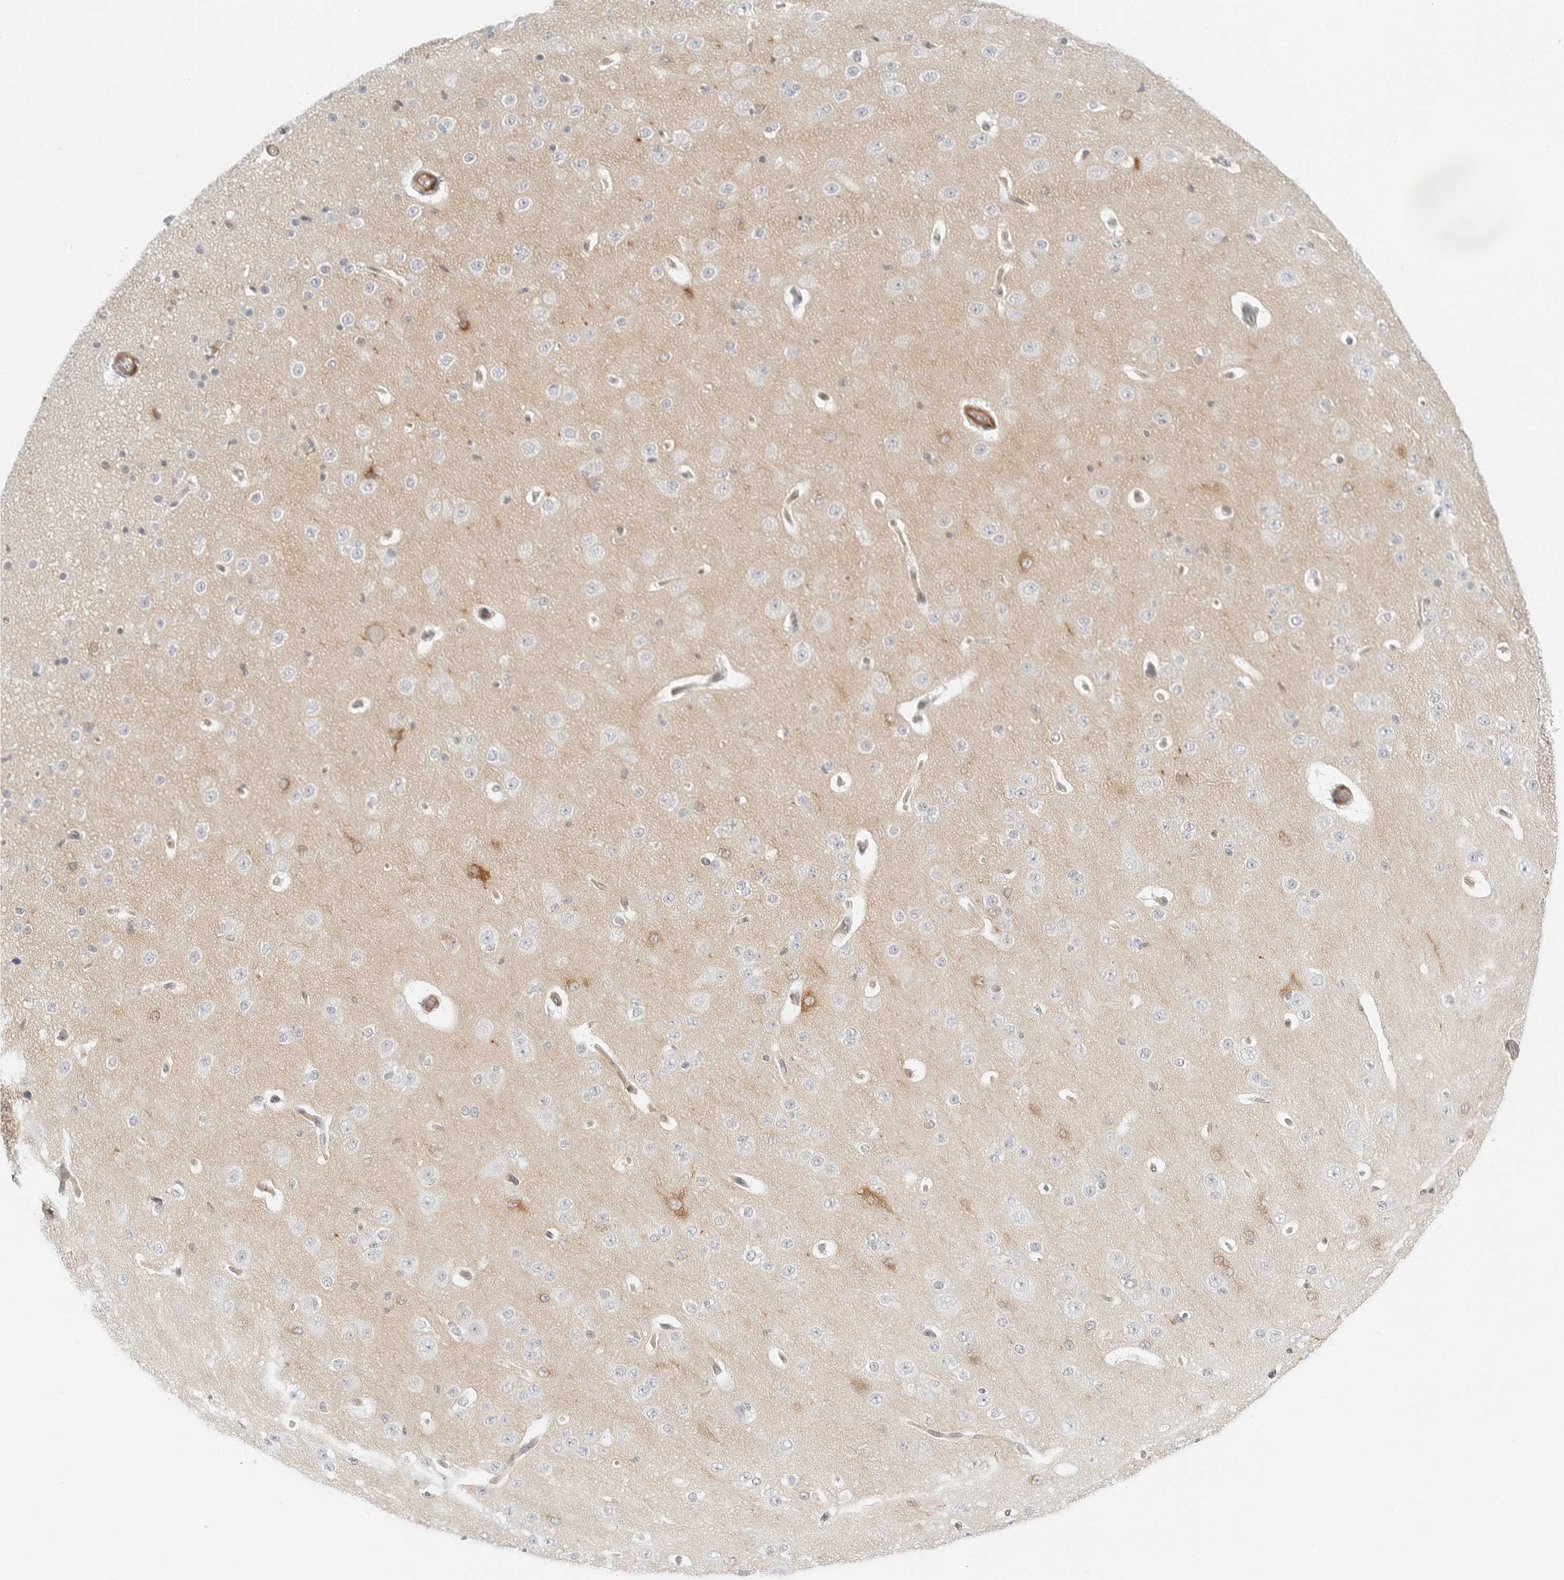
{"staining": {"intensity": "negative", "quantity": "none", "location": "none"}, "tissue": "cerebral cortex", "cell_type": "Endothelial cells", "image_type": "normal", "snomed": [{"axis": "morphology", "description": "Normal tissue, NOS"}, {"axis": "morphology", "description": "Developmental malformation"}, {"axis": "topography", "description": "Cerebral cortex"}], "caption": "The micrograph shows no significant staining in endothelial cells of cerebral cortex.", "gene": "IQCC", "patient": {"sex": "female", "age": 30}}